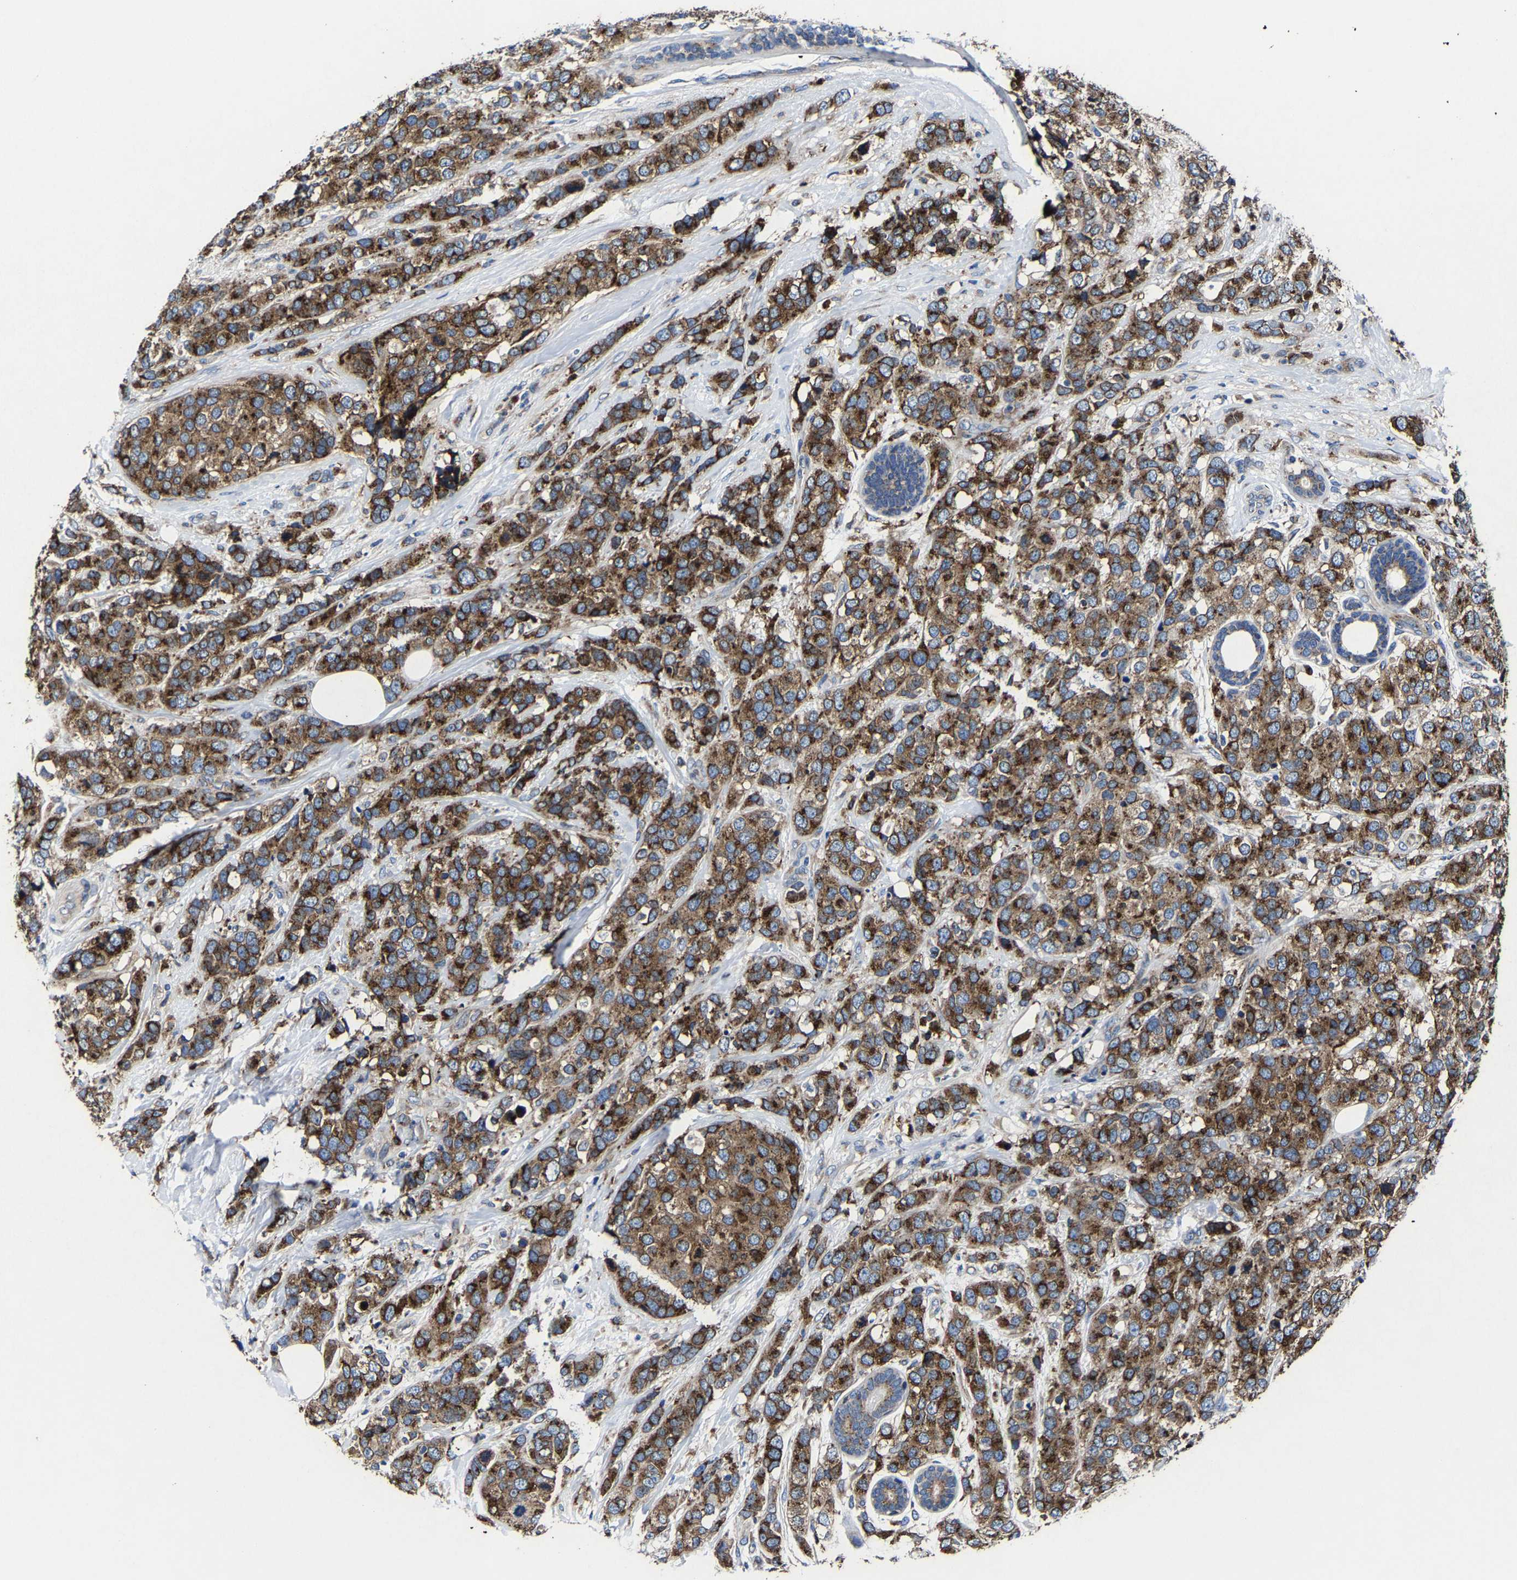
{"staining": {"intensity": "strong", "quantity": ">75%", "location": "cytoplasmic/membranous"}, "tissue": "breast cancer", "cell_type": "Tumor cells", "image_type": "cancer", "snomed": [{"axis": "morphology", "description": "Lobular carcinoma"}, {"axis": "topography", "description": "Breast"}], "caption": "This micrograph demonstrates IHC staining of lobular carcinoma (breast), with high strong cytoplasmic/membranous expression in approximately >75% of tumor cells.", "gene": "EBAG9", "patient": {"sex": "female", "age": 59}}